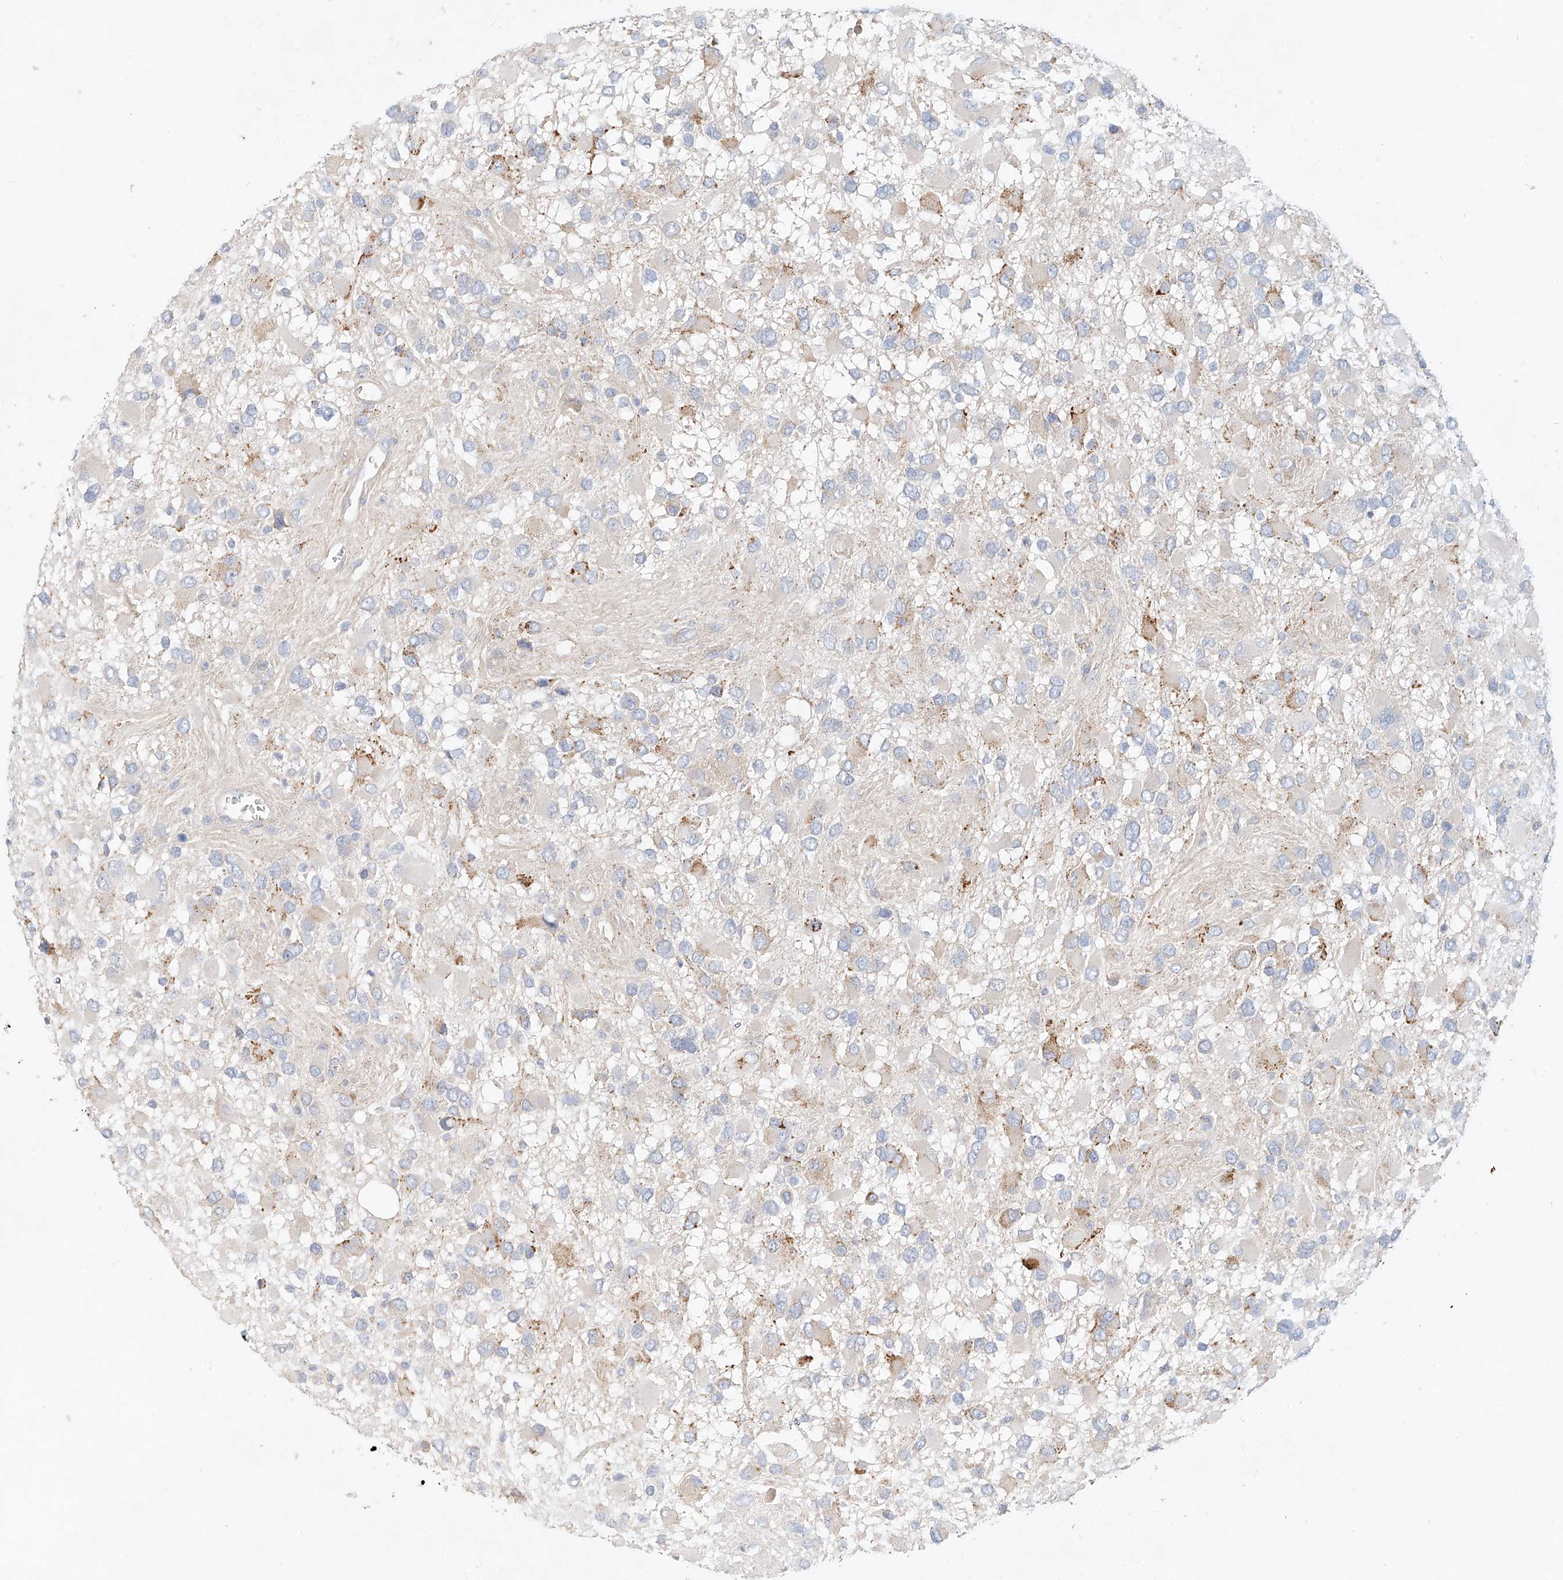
{"staining": {"intensity": "negative", "quantity": "none", "location": "none"}, "tissue": "glioma", "cell_type": "Tumor cells", "image_type": "cancer", "snomed": [{"axis": "morphology", "description": "Glioma, malignant, High grade"}, {"axis": "topography", "description": "Brain"}], "caption": "IHC of glioma exhibits no positivity in tumor cells. Brightfield microscopy of immunohistochemistry (IHC) stained with DAB (3,3'-diaminobenzidine) (brown) and hematoxylin (blue), captured at high magnification.", "gene": "SYTL3", "patient": {"sex": "male", "age": 53}}